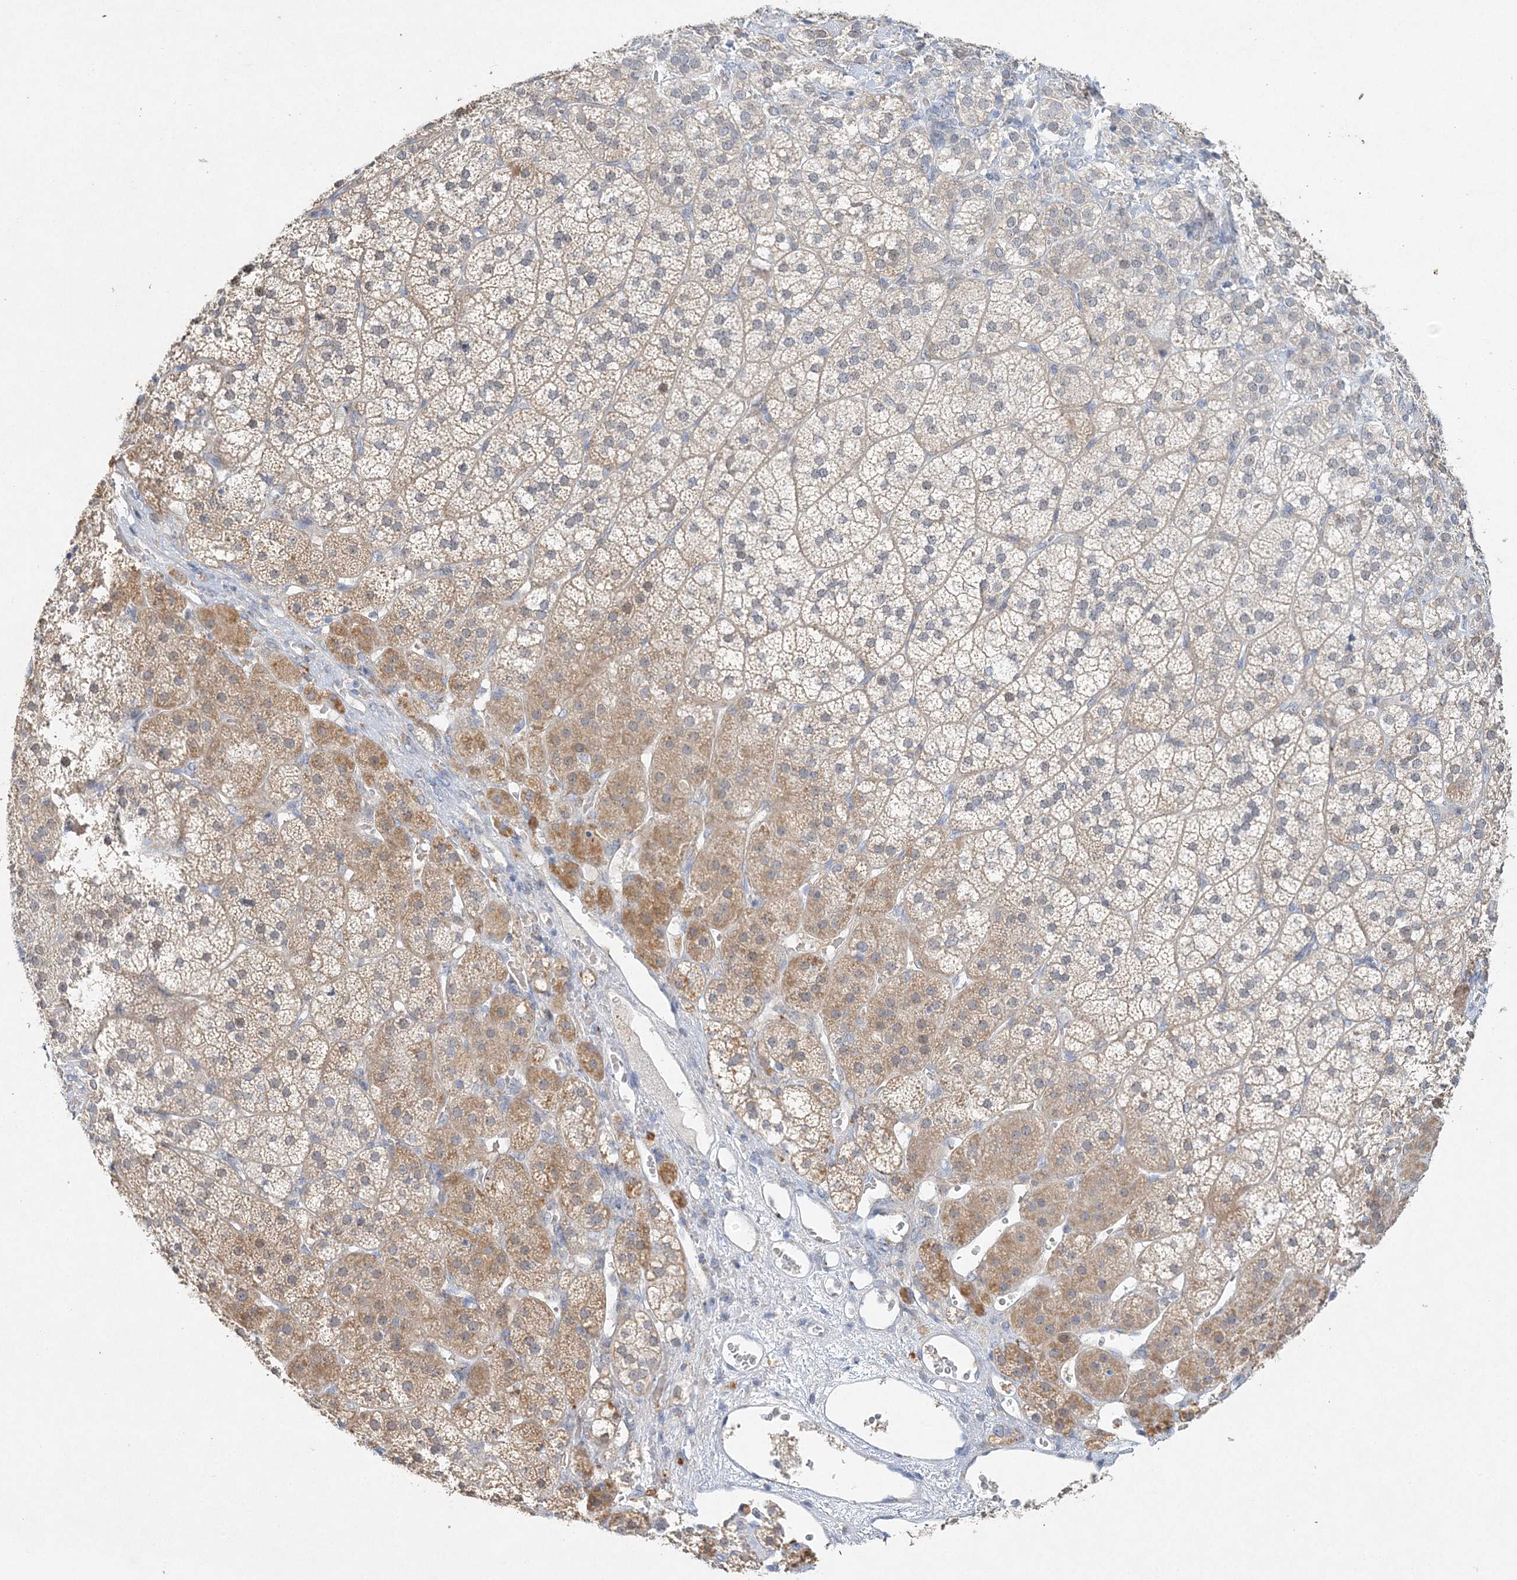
{"staining": {"intensity": "moderate", "quantity": "25%-75%", "location": "cytoplasmic/membranous"}, "tissue": "adrenal gland", "cell_type": "Glandular cells", "image_type": "normal", "snomed": [{"axis": "morphology", "description": "Normal tissue, NOS"}, {"axis": "topography", "description": "Adrenal gland"}], "caption": "Benign adrenal gland was stained to show a protein in brown. There is medium levels of moderate cytoplasmic/membranous staining in approximately 25%-75% of glandular cells. (DAB IHC with brightfield microscopy, high magnification).", "gene": "MAT2B", "patient": {"sex": "female", "age": 44}}